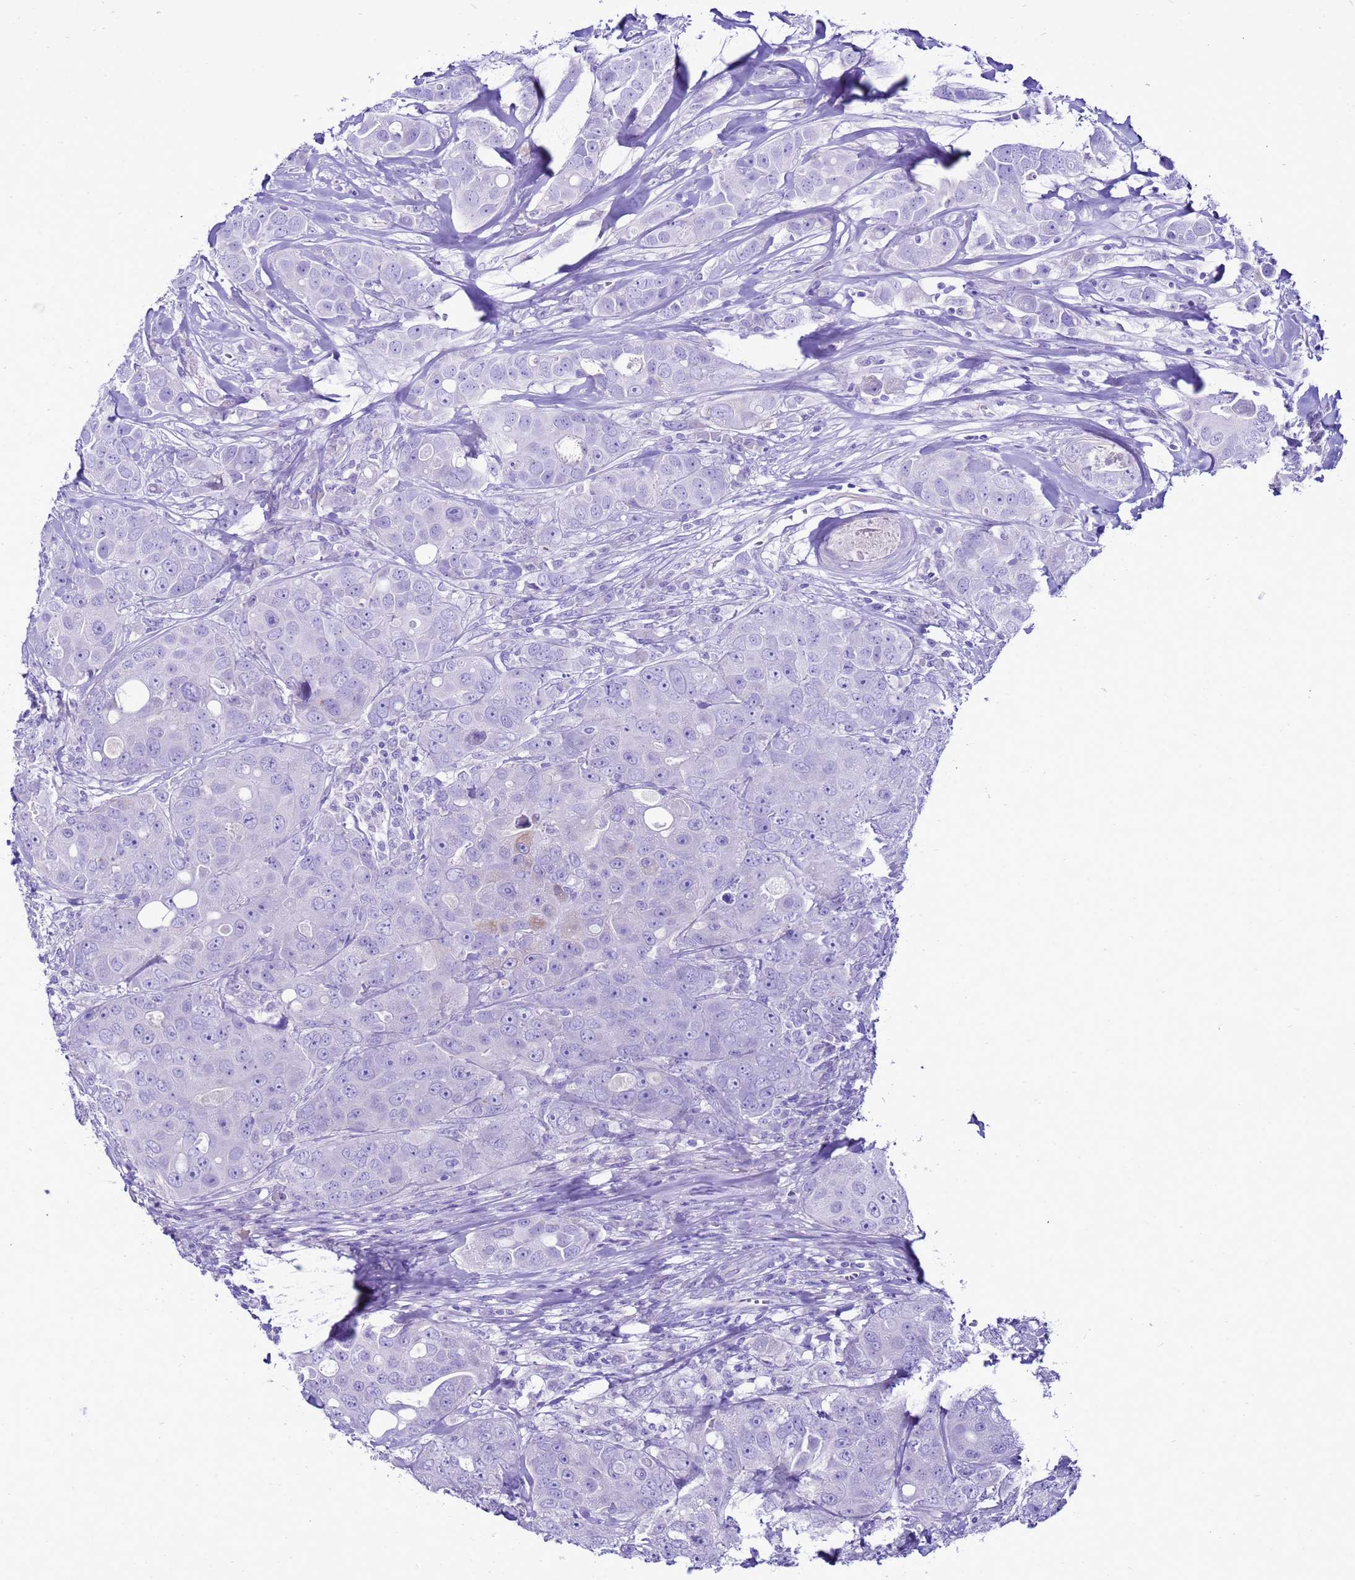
{"staining": {"intensity": "negative", "quantity": "none", "location": "none"}, "tissue": "breast cancer", "cell_type": "Tumor cells", "image_type": "cancer", "snomed": [{"axis": "morphology", "description": "Duct carcinoma"}, {"axis": "topography", "description": "Breast"}], "caption": "Immunohistochemistry photomicrograph of human invasive ductal carcinoma (breast) stained for a protein (brown), which exhibits no expression in tumor cells.", "gene": "BEST2", "patient": {"sex": "female", "age": 43}}